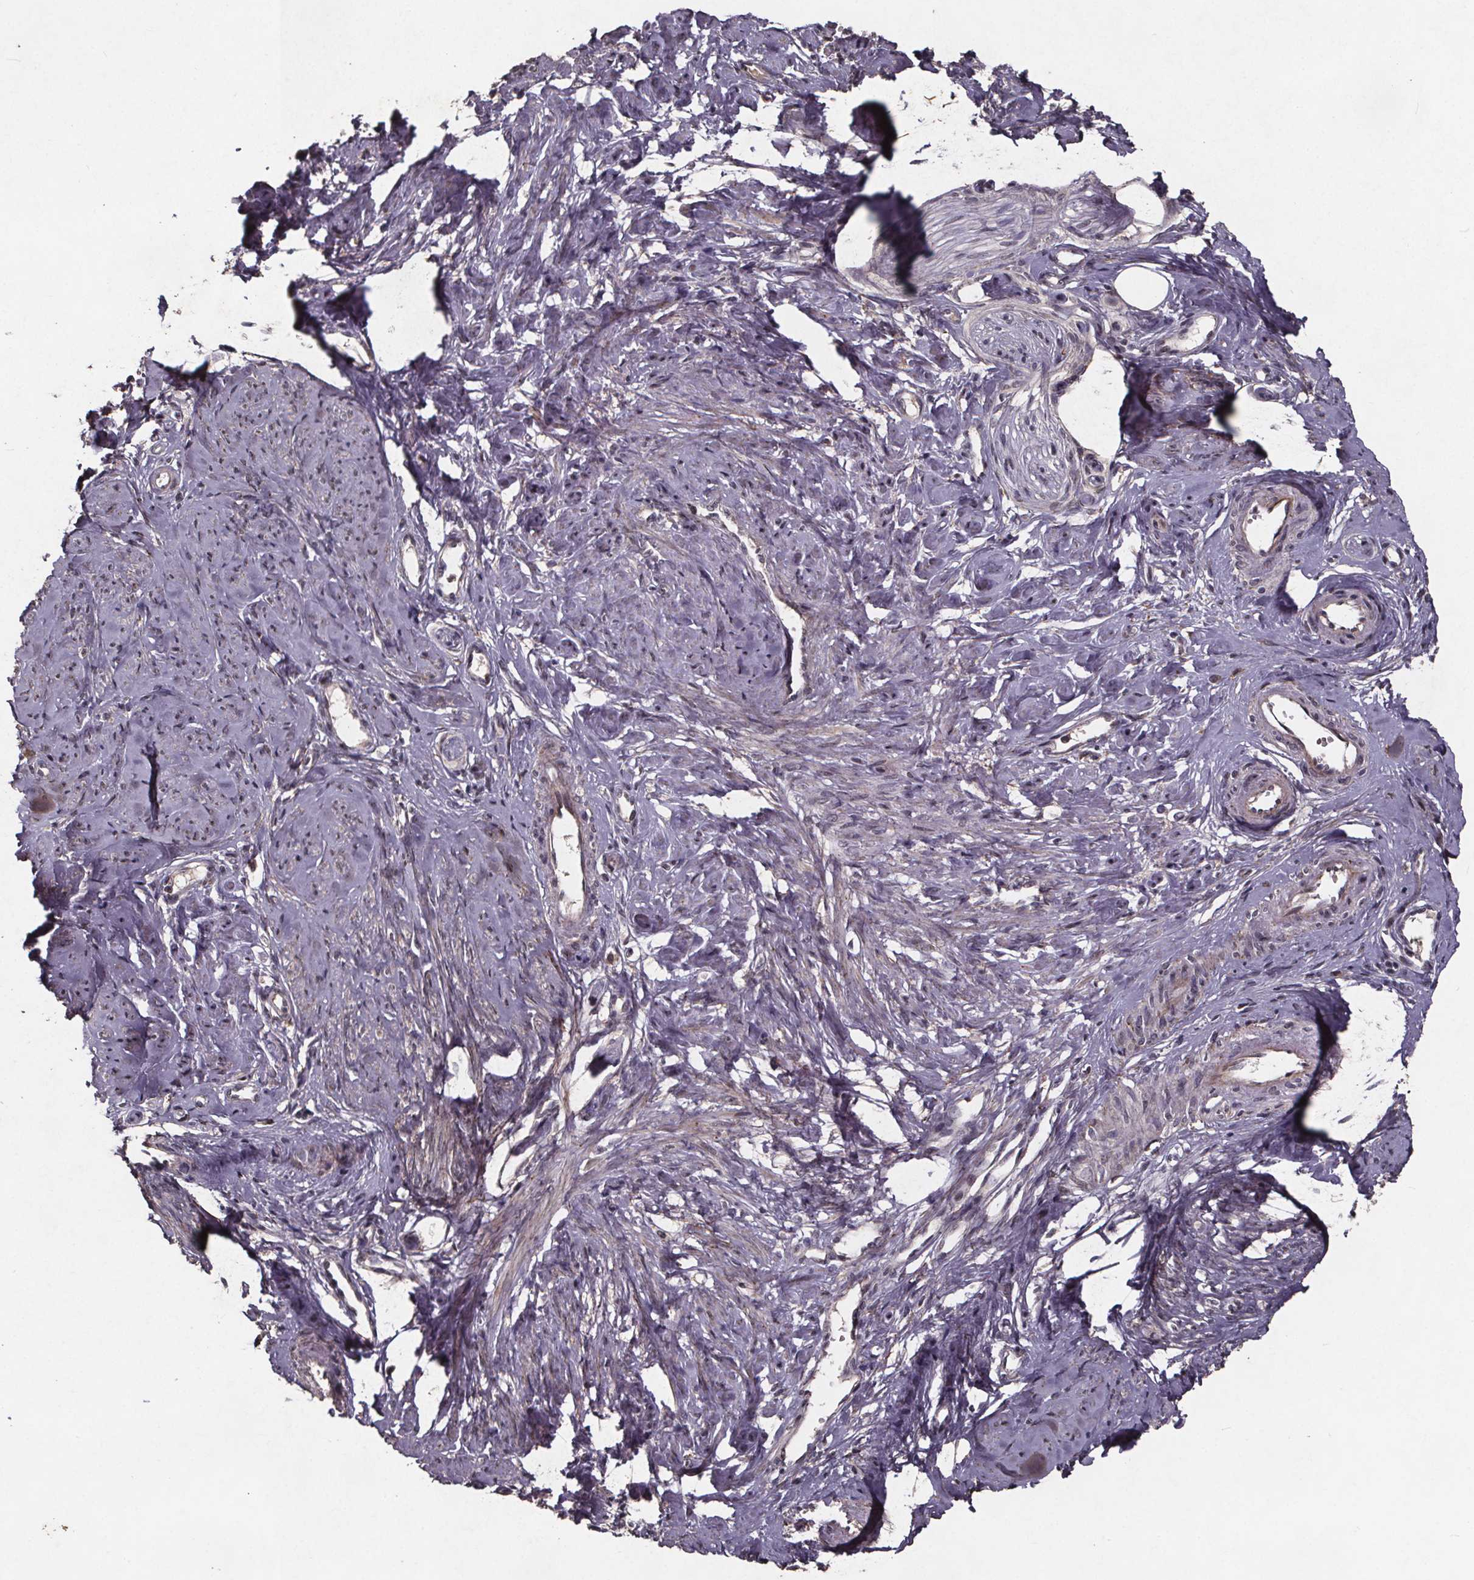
{"staining": {"intensity": "weak", "quantity": "25%-75%", "location": "cytoplasmic/membranous"}, "tissue": "smooth muscle", "cell_type": "Smooth muscle cells", "image_type": "normal", "snomed": [{"axis": "morphology", "description": "Normal tissue, NOS"}, {"axis": "topography", "description": "Smooth muscle"}], "caption": "Protein analysis of benign smooth muscle shows weak cytoplasmic/membranous staining in approximately 25%-75% of smooth muscle cells.", "gene": "GPX3", "patient": {"sex": "female", "age": 48}}